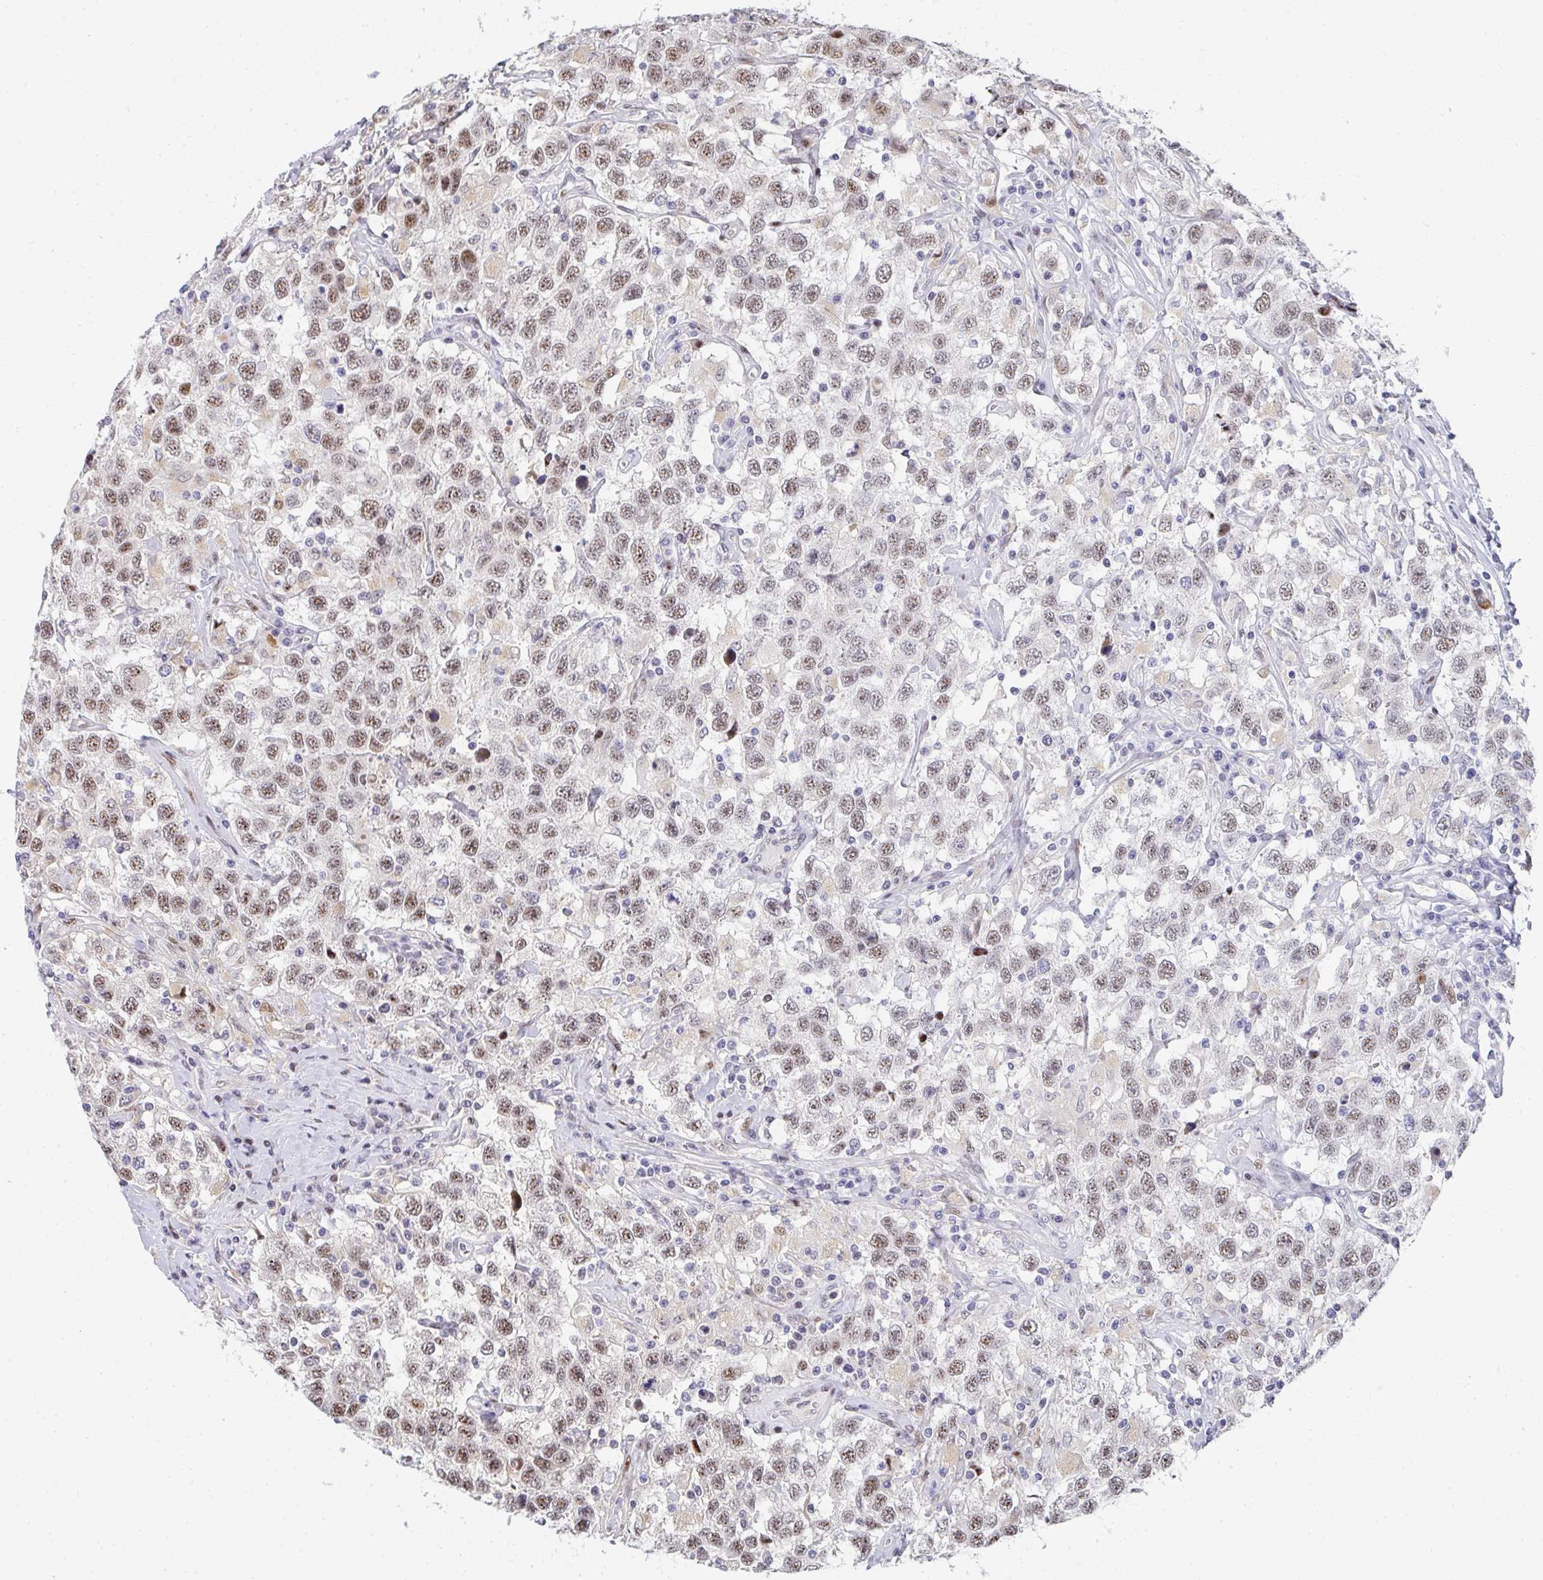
{"staining": {"intensity": "moderate", "quantity": ">75%", "location": "nuclear"}, "tissue": "testis cancer", "cell_type": "Tumor cells", "image_type": "cancer", "snomed": [{"axis": "morphology", "description": "Seminoma, NOS"}, {"axis": "topography", "description": "Testis"}], "caption": "Immunohistochemistry of testis seminoma reveals medium levels of moderate nuclear expression in approximately >75% of tumor cells.", "gene": "ZIC3", "patient": {"sex": "male", "age": 41}}